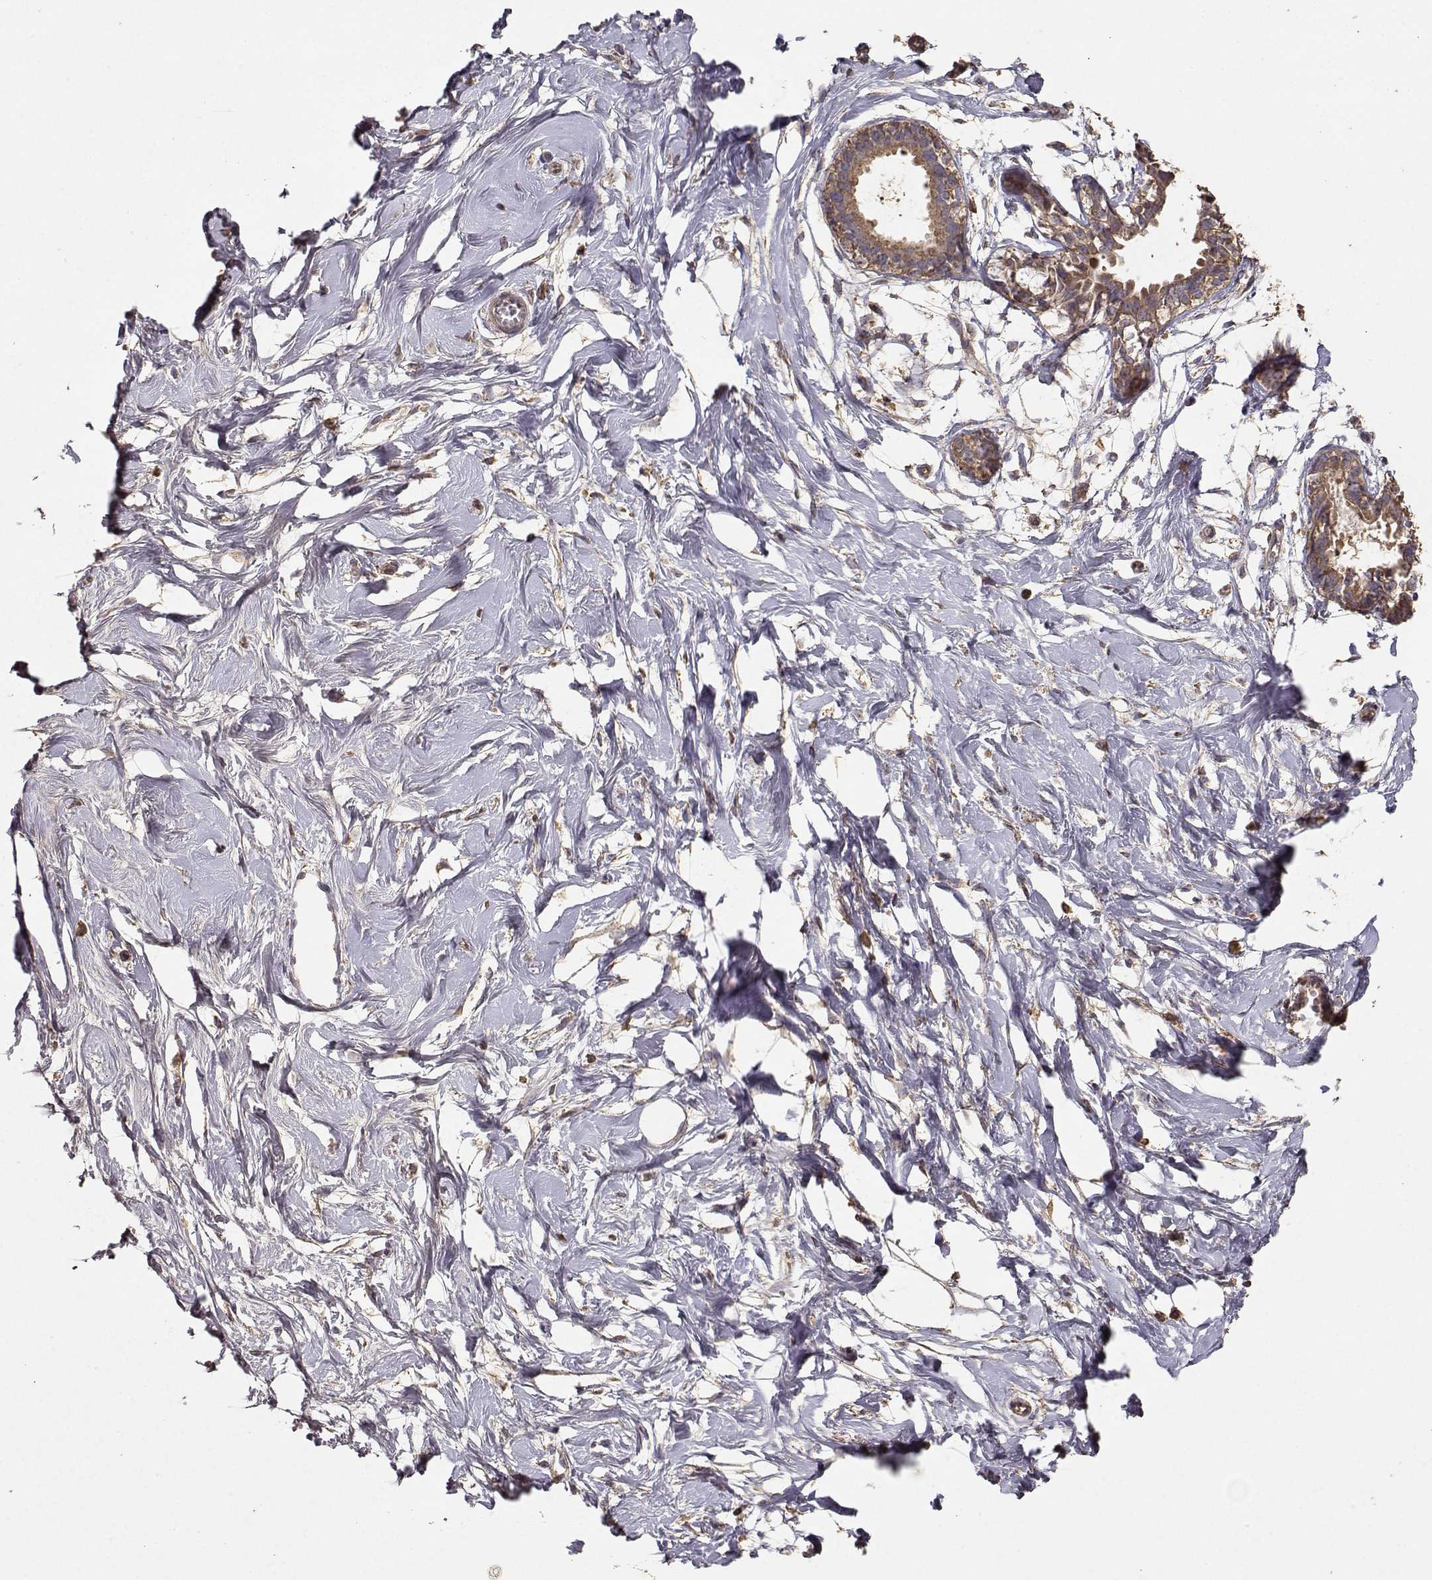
{"staining": {"intensity": "weak", "quantity": ">75%", "location": "cytoplasmic/membranous"}, "tissue": "breast", "cell_type": "Adipocytes", "image_type": "normal", "snomed": [{"axis": "morphology", "description": "Normal tissue, NOS"}, {"axis": "topography", "description": "Breast"}], "caption": "Human breast stained for a protein (brown) exhibits weak cytoplasmic/membranous positive positivity in approximately >75% of adipocytes.", "gene": "TARS3", "patient": {"sex": "female", "age": 49}}